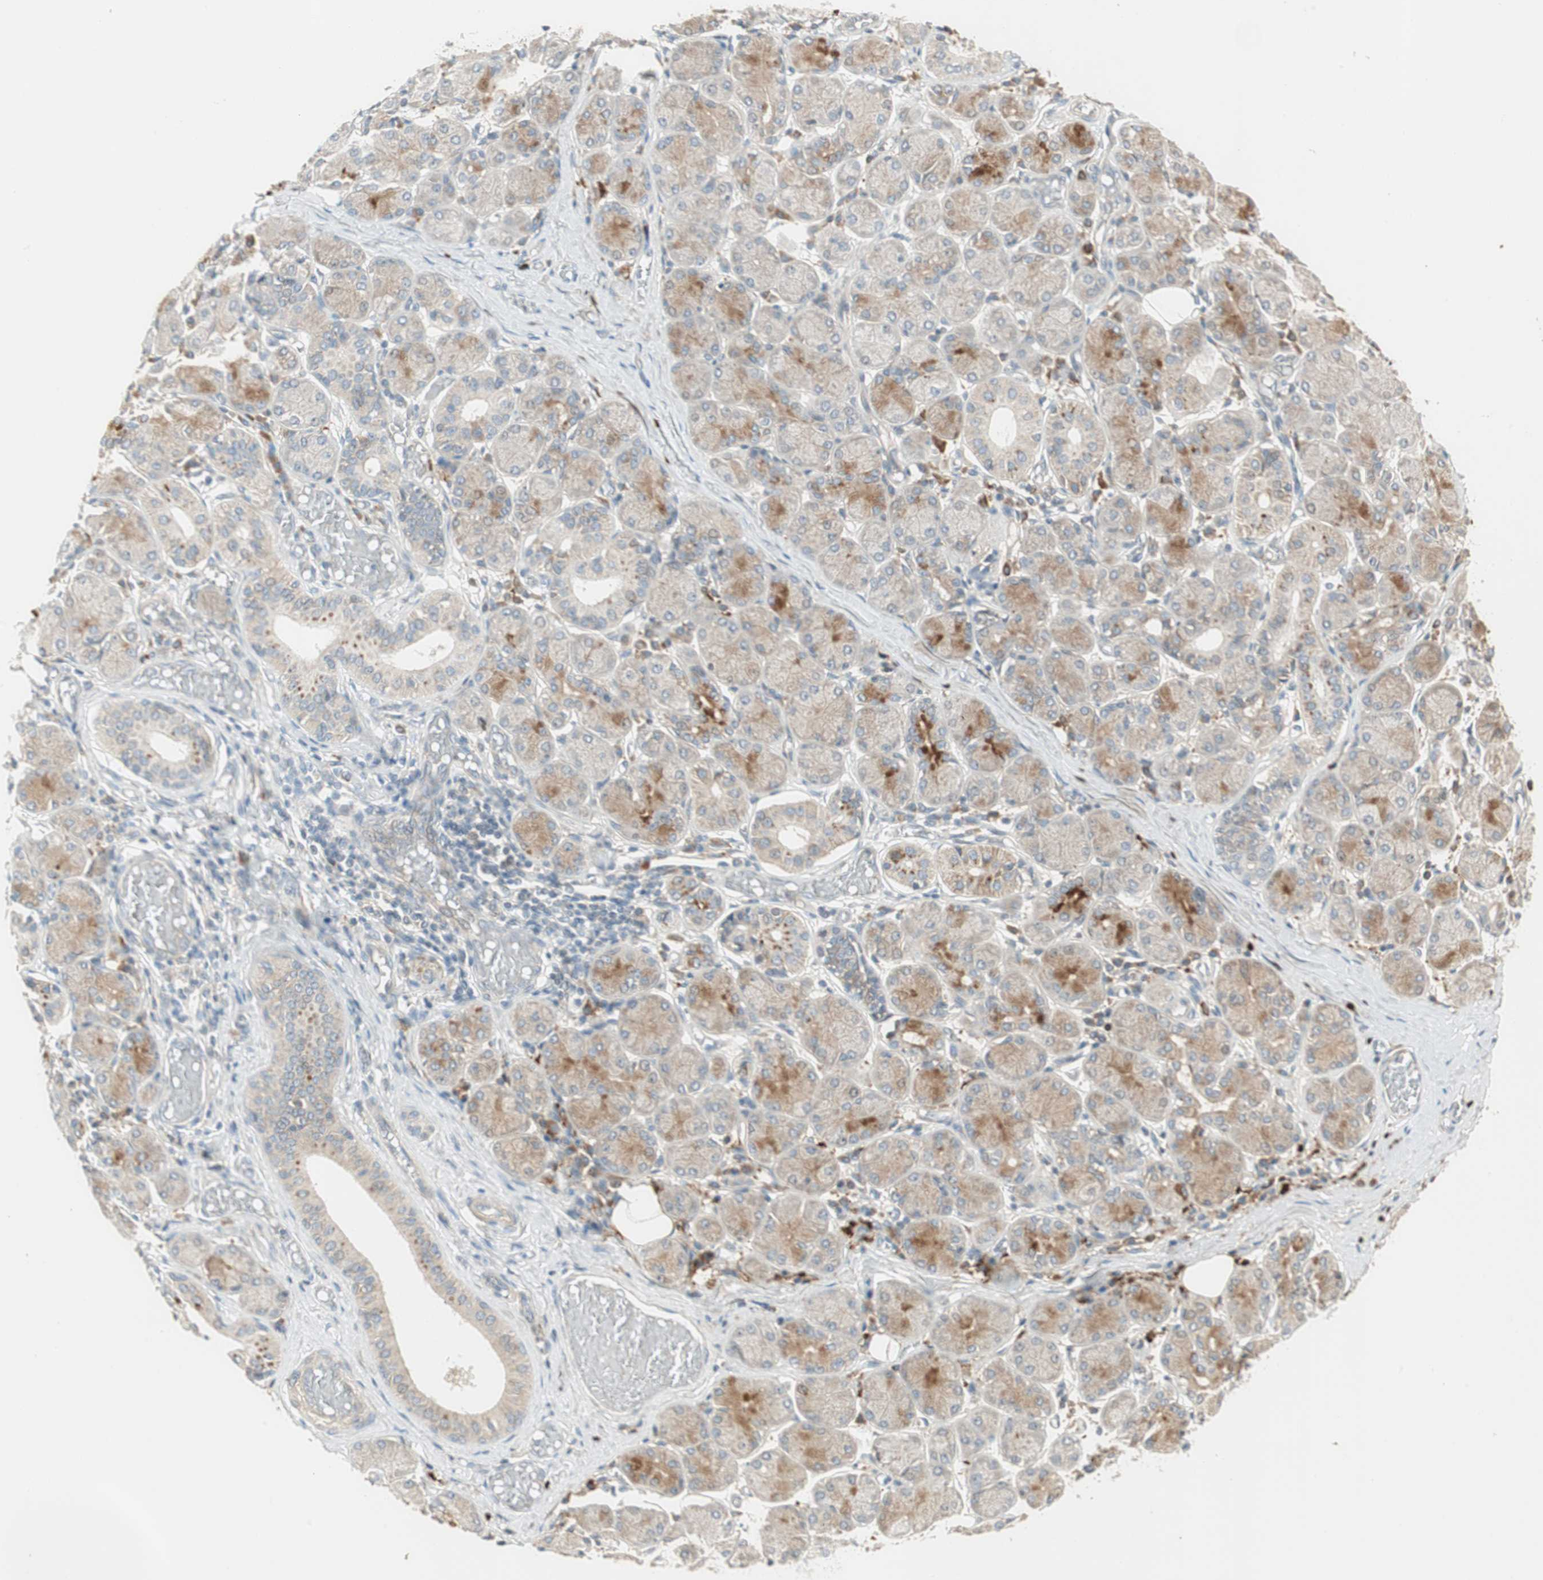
{"staining": {"intensity": "strong", "quantity": "25%-75%", "location": "cytoplasmic/membranous"}, "tissue": "salivary gland", "cell_type": "Glandular cells", "image_type": "normal", "snomed": [{"axis": "morphology", "description": "Normal tissue, NOS"}, {"axis": "topography", "description": "Salivary gland"}], "caption": "This histopathology image displays immunohistochemistry staining of unremarkable human salivary gland, with high strong cytoplasmic/membranous positivity in about 25%-75% of glandular cells.", "gene": "SFRP1", "patient": {"sex": "female", "age": 24}}